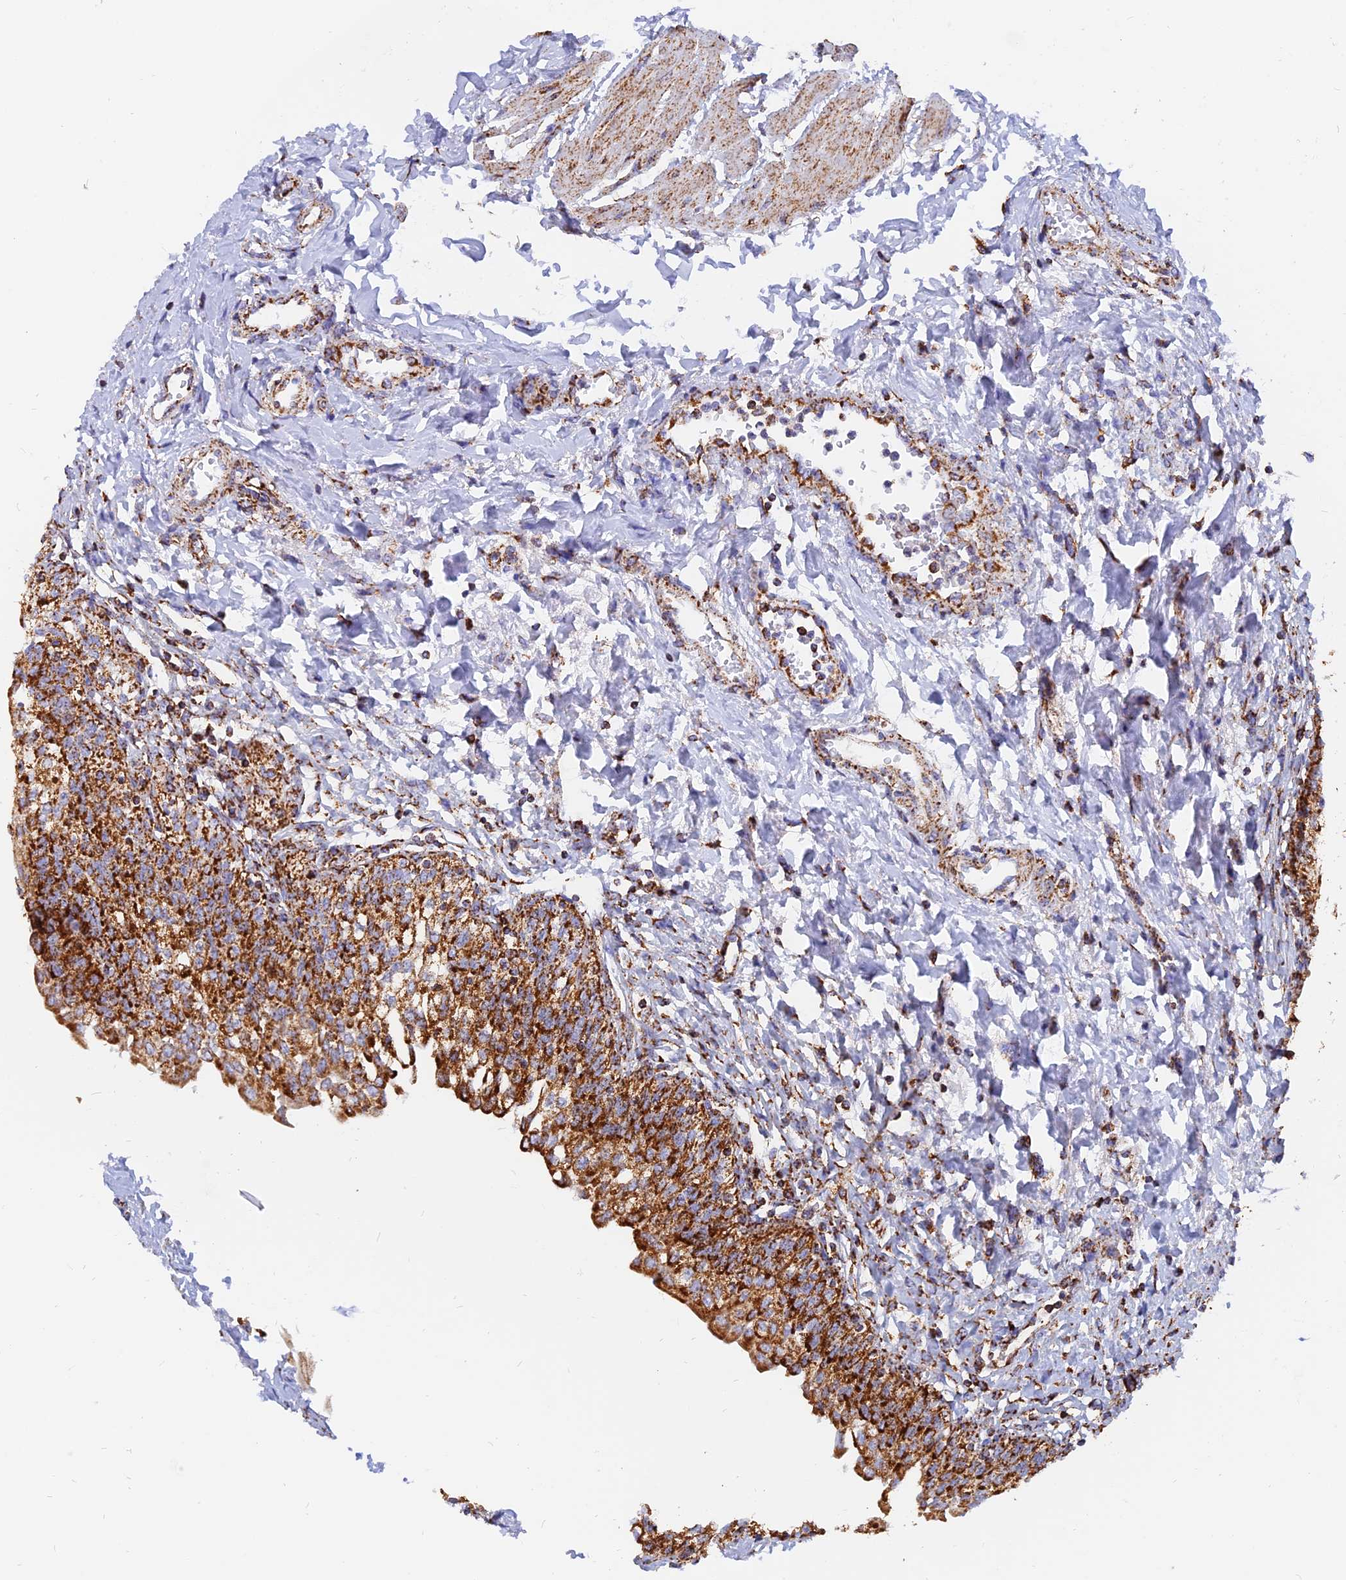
{"staining": {"intensity": "strong", "quantity": ">75%", "location": "cytoplasmic/membranous"}, "tissue": "urinary bladder", "cell_type": "Urothelial cells", "image_type": "normal", "snomed": [{"axis": "morphology", "description": "Normal tissue, NOS"}, {"axis": "topography", "description": "Urinary bladder"}], "caption": "Protein staining of normal urinary bladder reveals strong cytoplasmic/membranous staining in about >75% of urothelial cells.", "gene": "NDUFB6", "patient": {"sex": "male", "age": 55}}